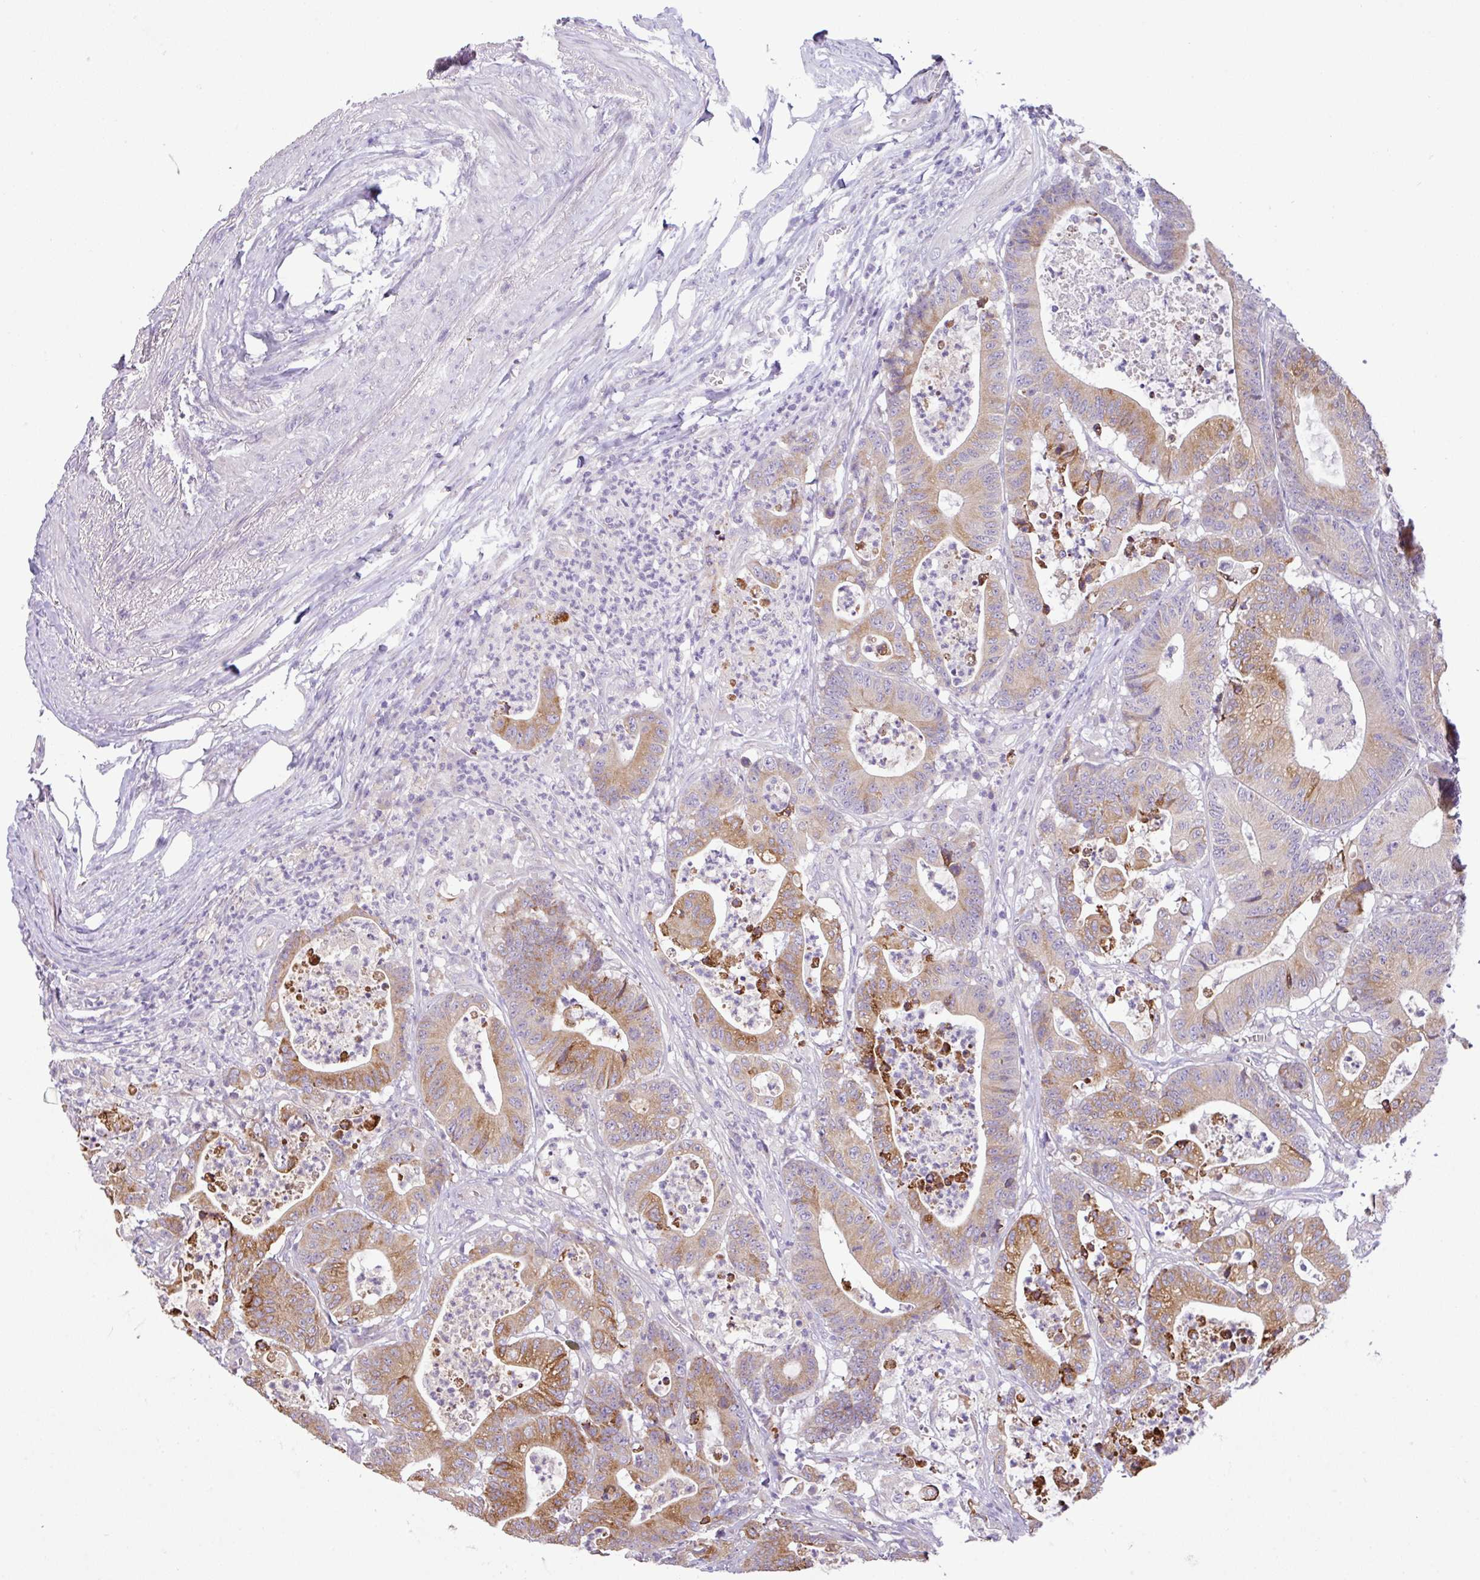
{"staining": {"intensity": "moderate", "quantity": ">75%", "location": "cytoplasmic/membranous"}, "tissue": "colorectal cancer", "cell_type": "Tumor cells", "image_type": "cancer", "snomed": [{"axis": "morphology", "description": "Adenocarcinoma, NOS"}, {"axis": "topography", "description": "Colon"}], "caption": "Immunohistochemical staining of colorectal cancer (adenocarcinoma) reveals medium levels of moderate cytoplasmic/membranous protein expression in about >75% of tumor cells.", "gene": "PIK3R5", "patient": {"sex": "female", "age": 84}}